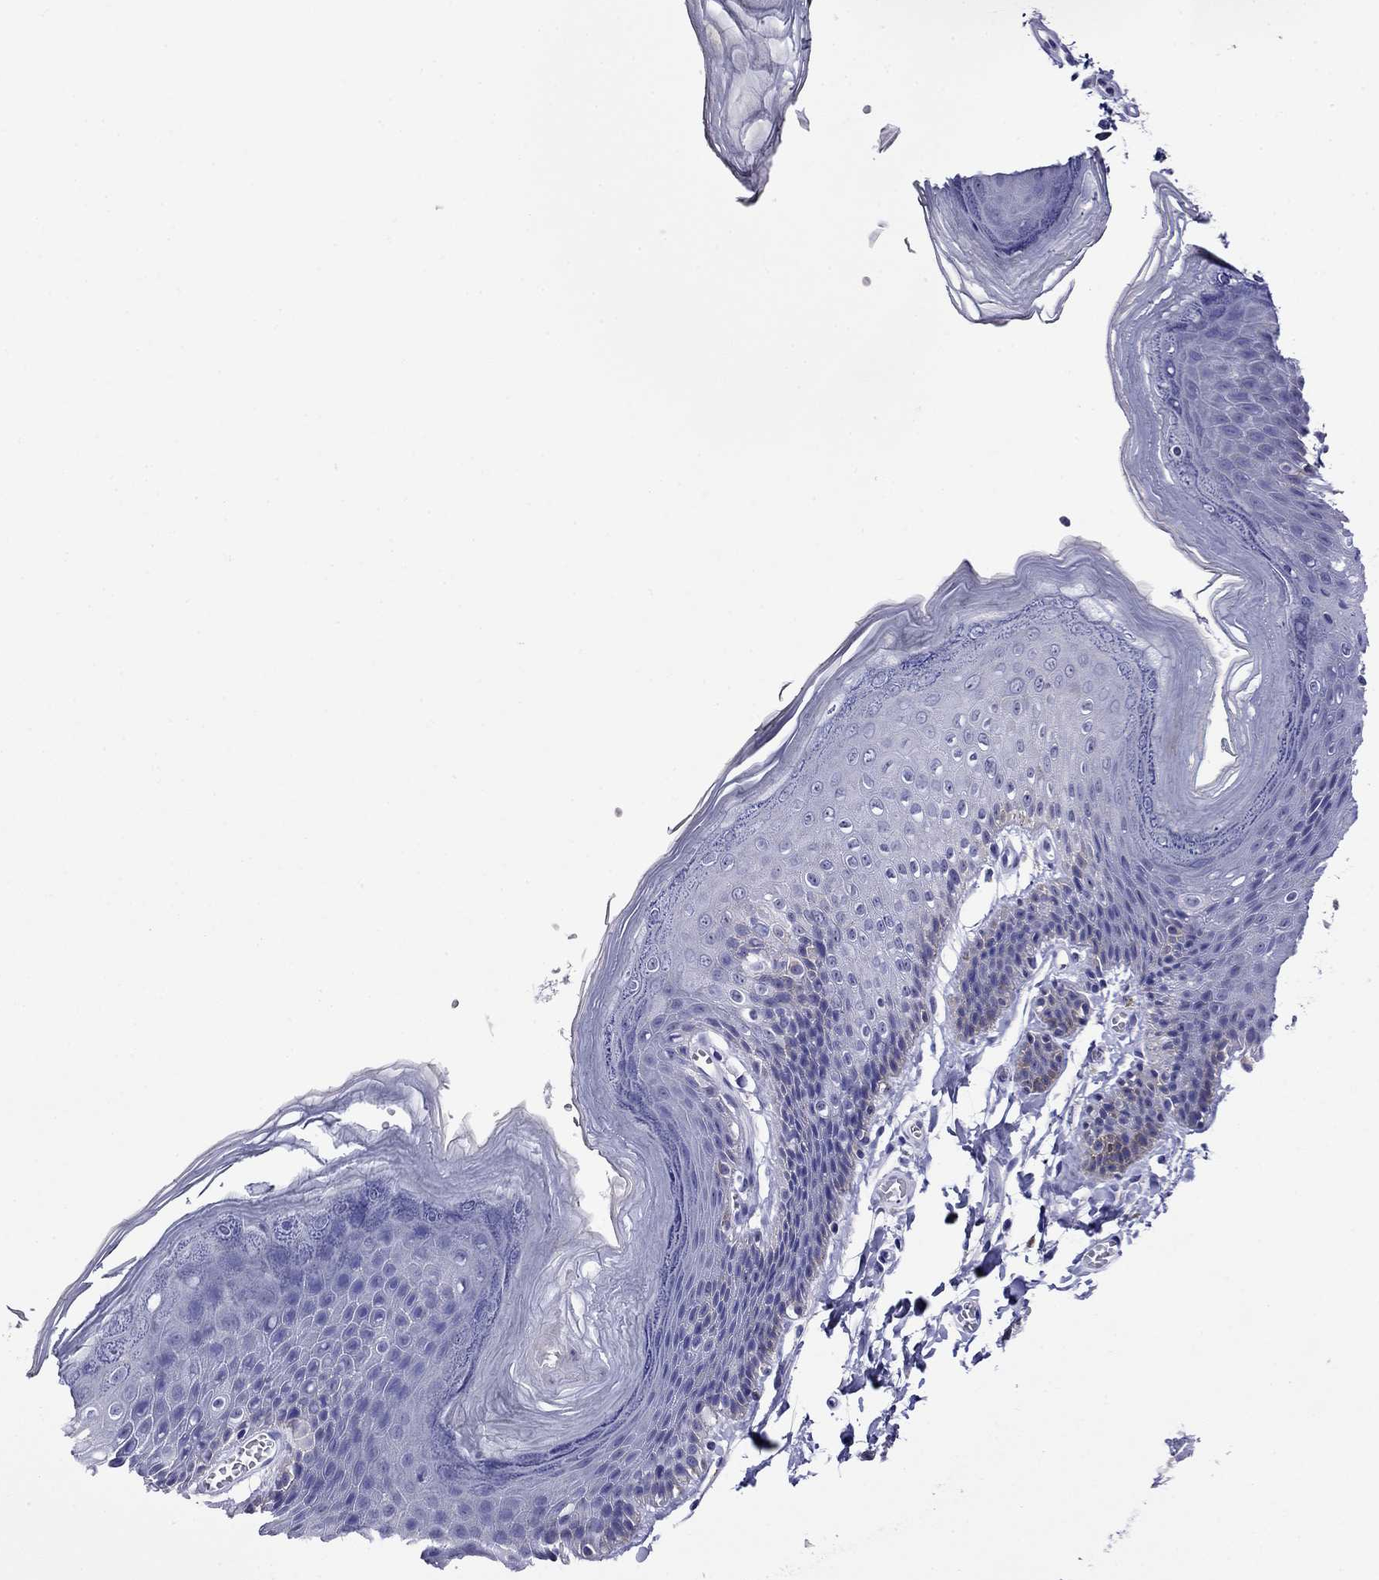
{"staining": {"intensity": "negative", "quantity": "none", "location": "none"}, "tissue": "skin", "cell_type": "Epidermal cells", "image_type": "normal", "snomed": [{"axis": "morphology", "description": "Normal tissue, NOS"}, {"axis": "topography", "description": "Anal"}], "caption": "A photomicrograph of skin stained for a protein shows no brown staining in epidermal cells. (DAB immunohistochemistry (IHC), high magnification).", "gene": "SCG2", "patient": {"sex": "male", "age": 53}}